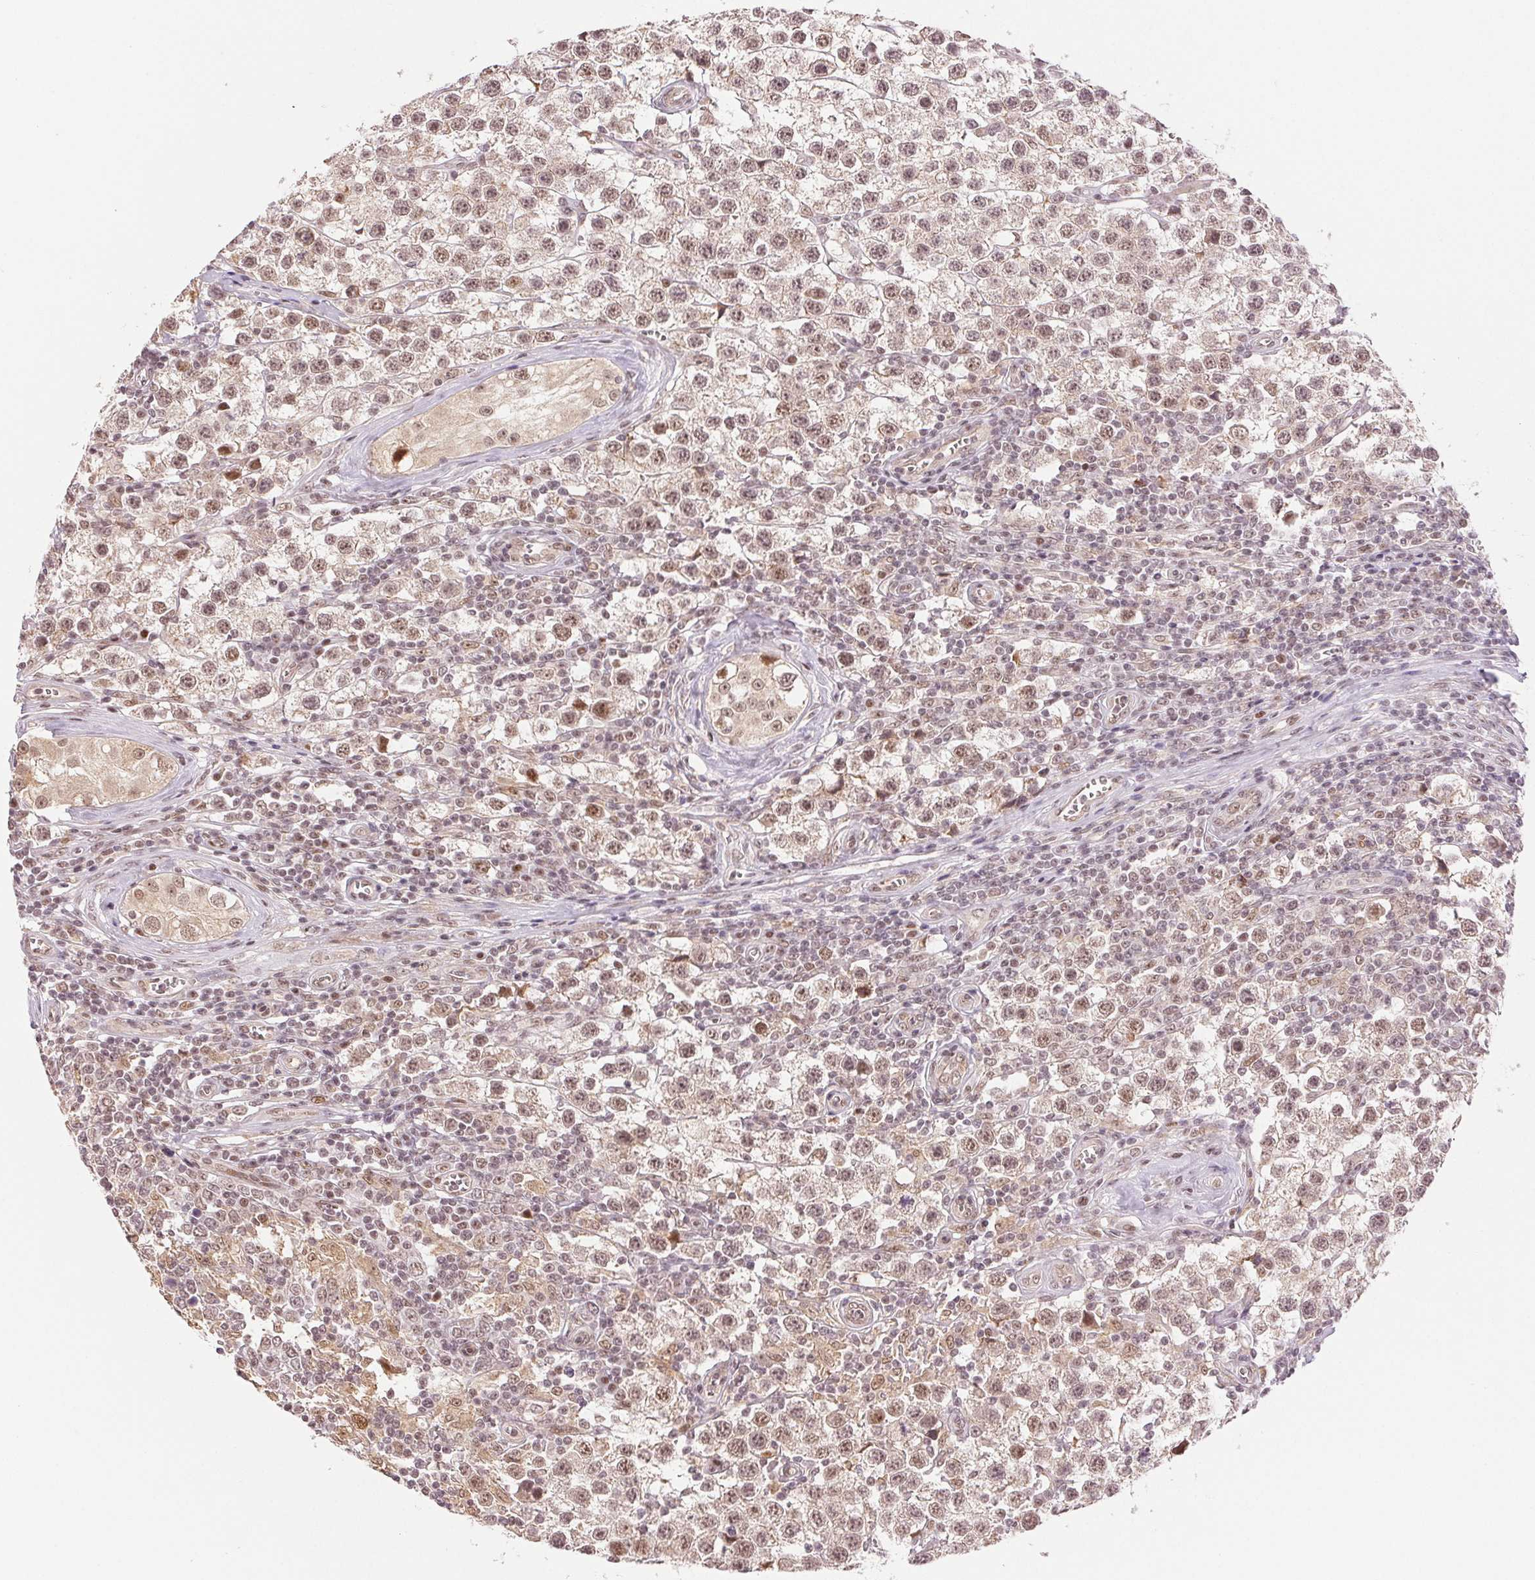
{"staining": {"intensity": "moderate", "quantity": ">75%", "location": "cytoplasmic/membranous,nuclear"}, "tissue": "testis cancer", "cell_type": "Tumor cells", "image_type": "cancer", "snomed": [{"axis": "morphology", "description": "Seminoma, NOS"}, {"axis": "topography", "description": "Testis"}], "caption": "Protein analysis of testis cancer tissue reveals moderate cytoplasmic/membranous and nuclear staining in approximately >75% of tumor cells.", "gene": "GRHL3", "patient": {"sex": "male", "age": 34}}